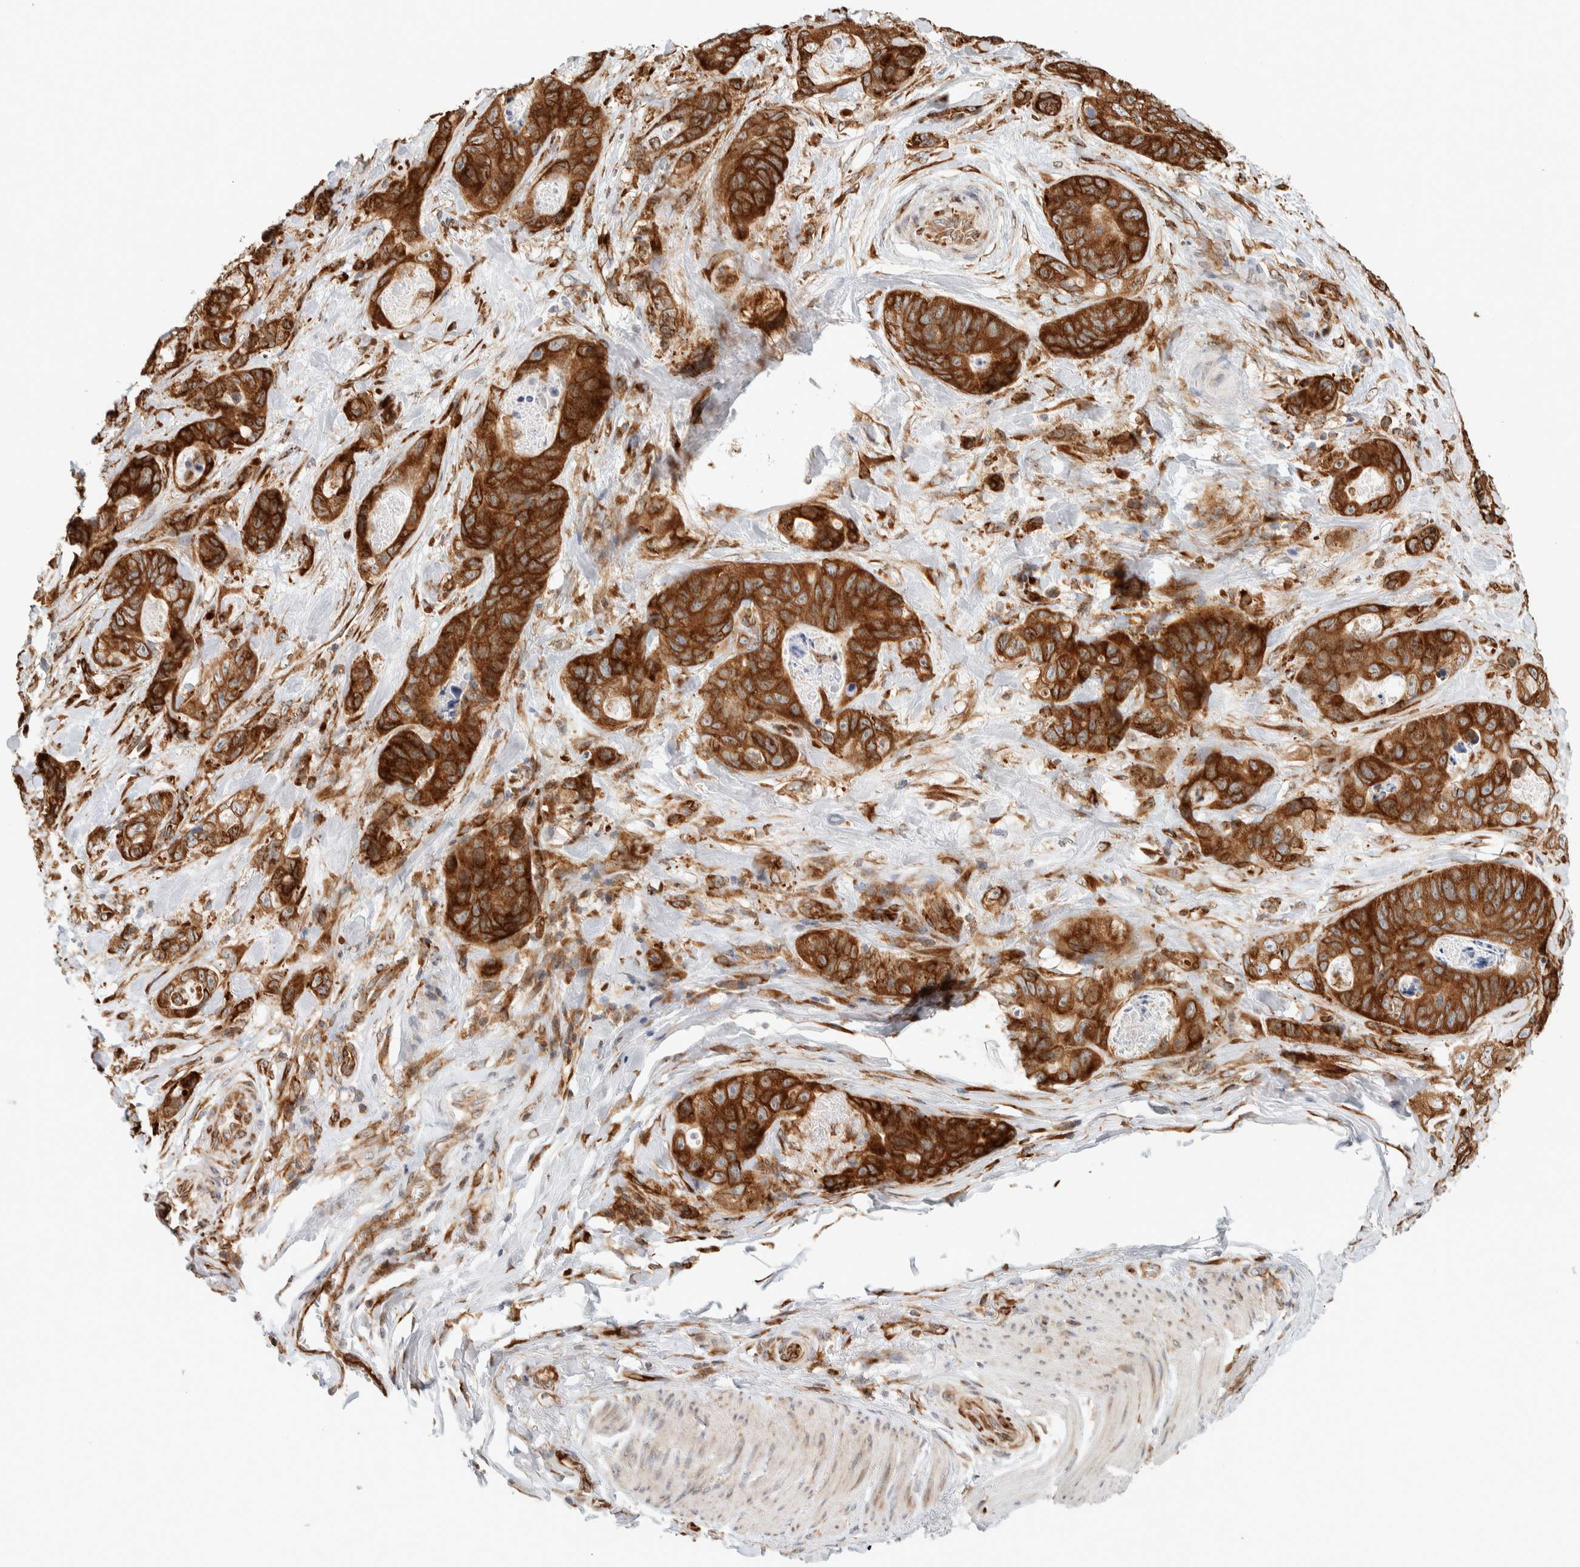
{"staining": {"intensity": "strong", "quantity": ">75%", "location": "cytoplasmic/membranous"}, "tissue": "stomach cancer", "cell_type": "Tumor cells", "image_type": "cancer", "snomed": [{"axis": "morphology", "description": "Normal tissue, NOS"}, {"axis": "morphology", "description": "Adenocarcinoma, NOS"}, {"axis": "topography", "description": "Stomach"}], "caption": "Immunohistochemistry (IHC) (DAB (3,3'-diaminobenzidine)) staining of human stomach cancer displays strong cytoplasmic/membranous protein expression in about >75% of tumor cells.", "gene": "LLGL2", "patient": {"sex": "female", "age": 89}}